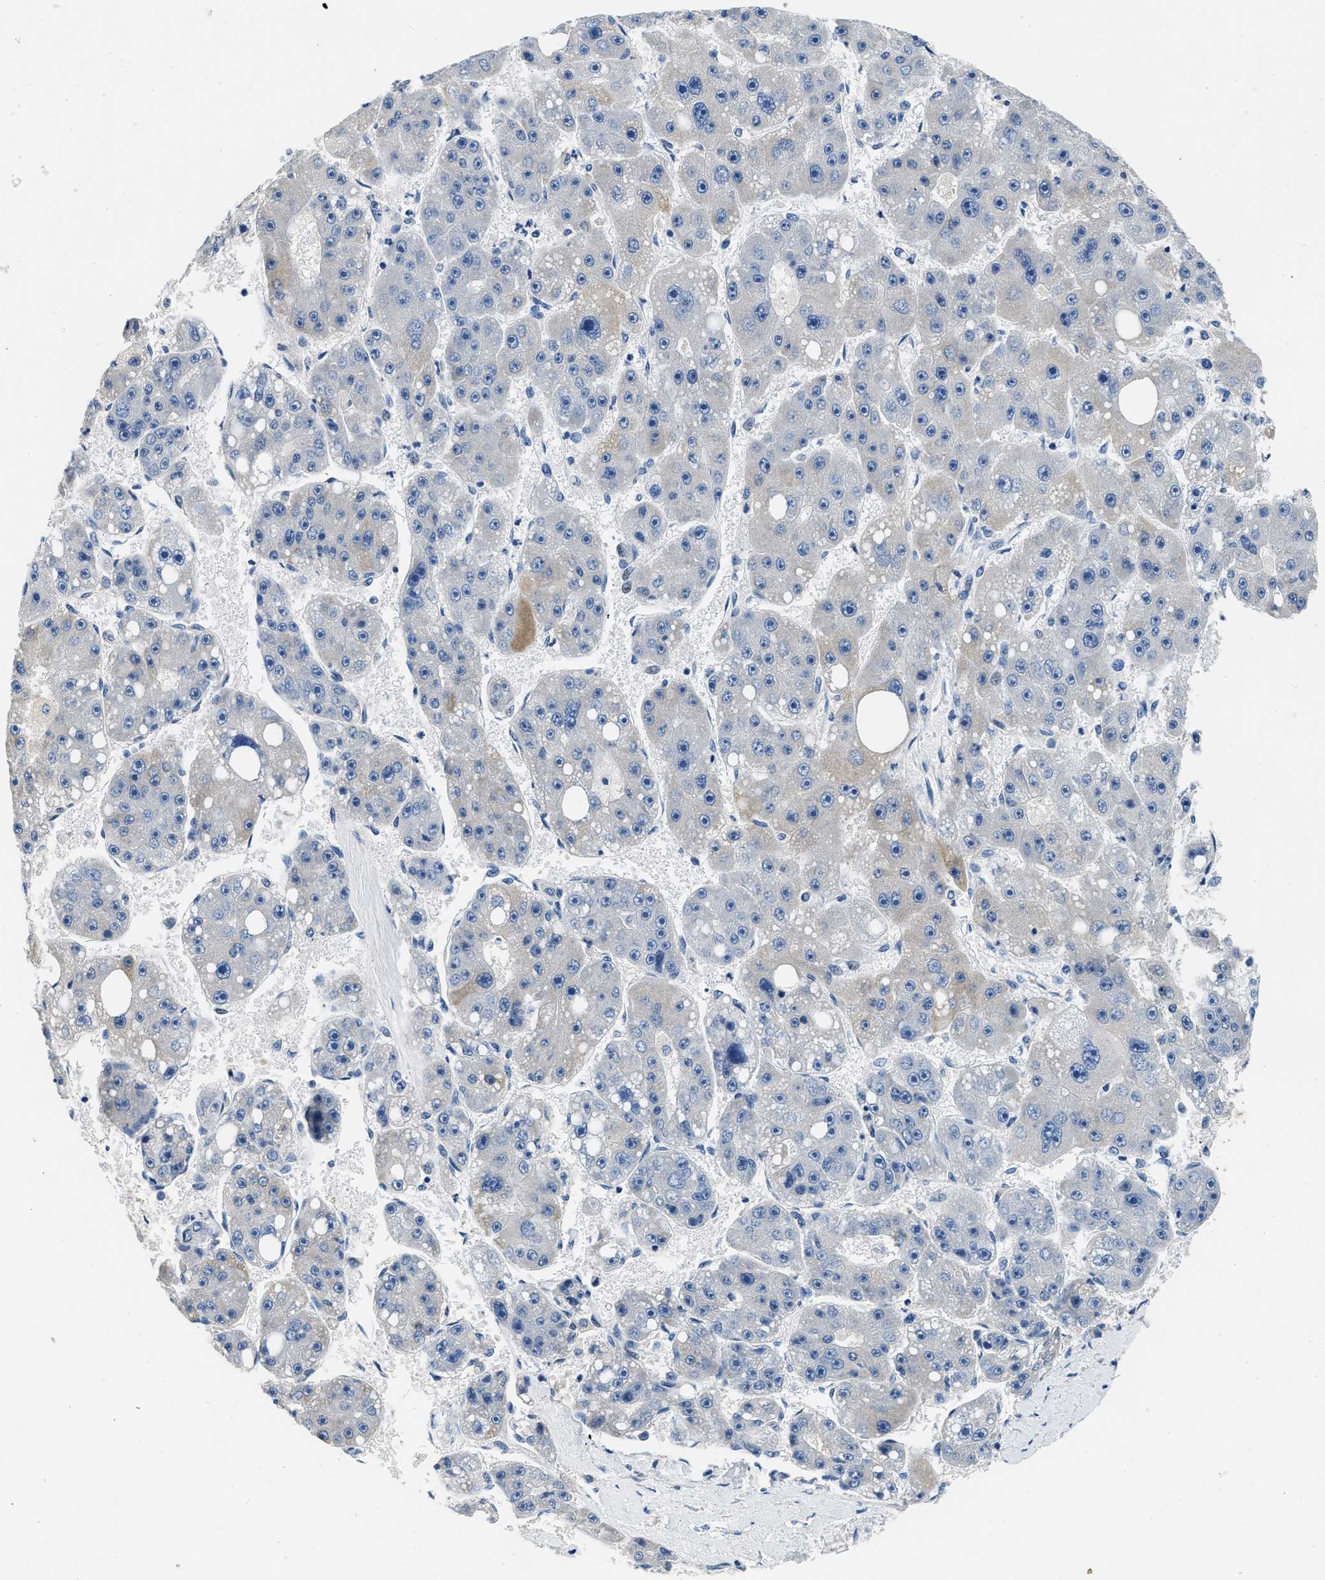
{"staining": {"intensity": "negative", "quantity": "none", "location": "none"}, "tissue": "liver cancer", "cell_type": "Tumor cells", "image_type": "cancer", "snomed": [{"axis": "morphology", "description": "Carcinoma, Hepatocellular, NOS"}, {"axis": "topography", "description": "Liver"}], "caption": "A high-resolution photomicrograph shows IHC staining of hepatocellular carcinoma (liver), which exhibits no significant expression in tumor cells.", "gene": "PCK2", "patient": {"sex": "female", "age": 61}}